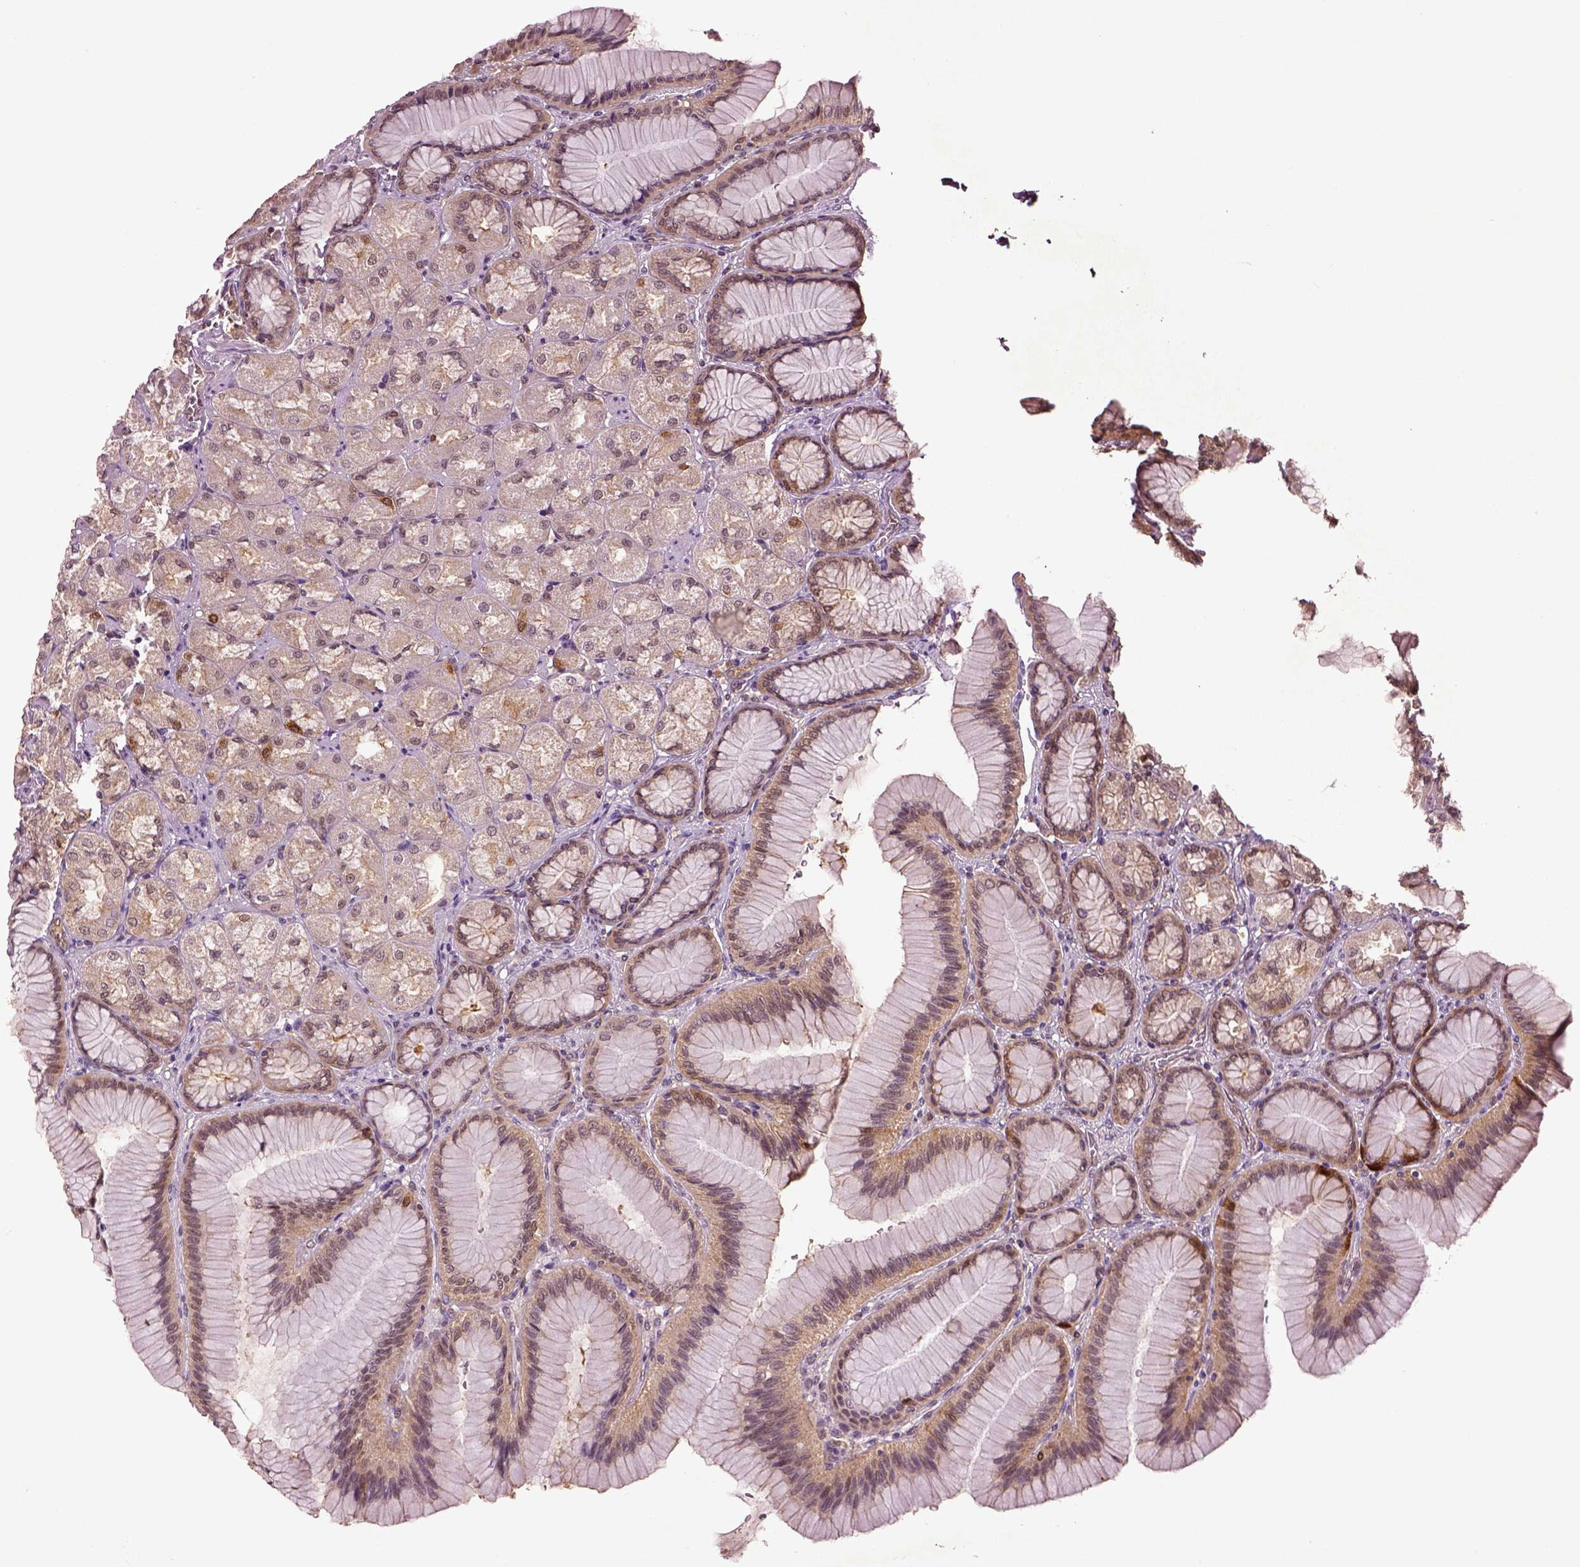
{"staining": {"intensity": "strong", "quantity": "<25%", "location": "cytoplasmic/membranous"}, "tissue": "stomach", "cell_type": "Glandular cells", "image_type": "normal", "snomed": [{"axis": "morphology", "description": "Normal tissue, NOS"}, {"axis": "morphology", "description": "Adenocarcinoma, NOS"}, {"axis": "morphology", "description": "Adenocarcinoma, High grade"}, {"axis": "topography", "description": "Stomach, upper"}, {"axis": "topography", "description": "Stomach"}], "caption": "Immunohistochemical staining of benign human stomach exhibits <25% levels of strong cytoplasmic/membranous protein expression in about <25% of glandular cells.", "gene": "MDP1", "patient": {"sex": "female", "age": 65}}